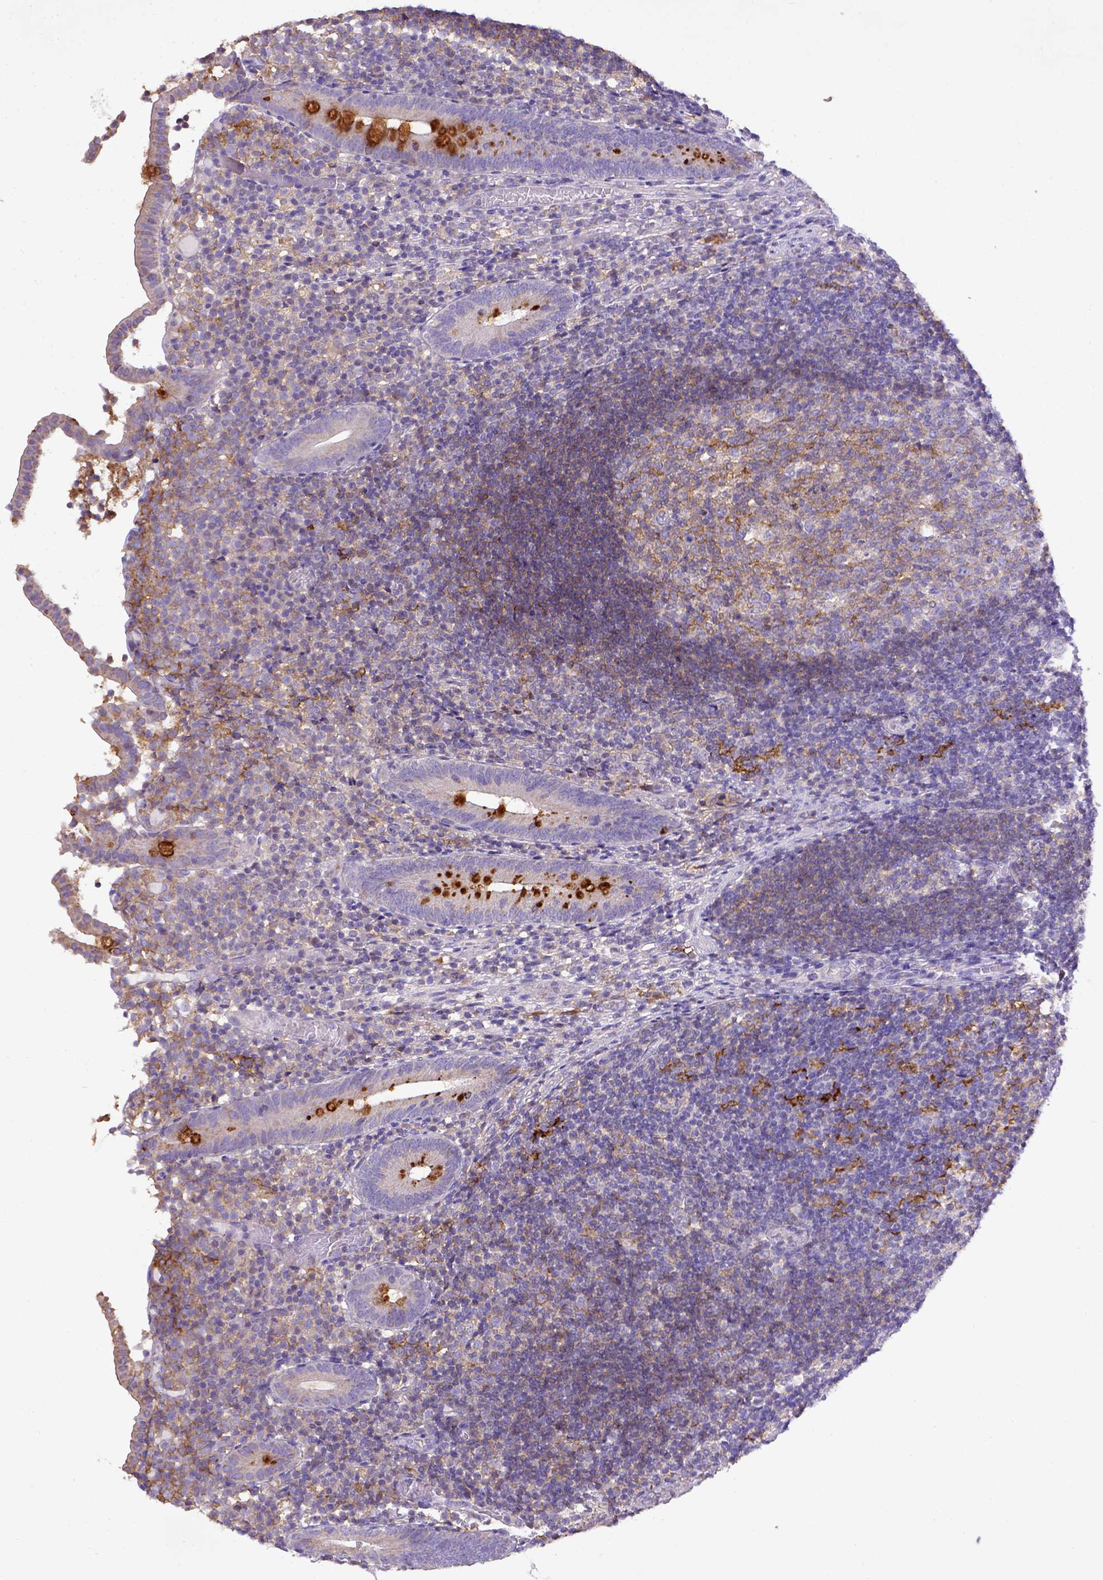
{"staining": {"intensity": "moderate", "quantity": "25%-75%", "location": "cytoplasmic/membranous"}, "tissue": "appendix", "cell_type": "Glandular cells", "image_type": "normal", "snomed": [{"axis": "morphology", "description": "Normal tissue, NOS"}, {"axis": "topography", "description": "Appendix"}], "caption": "Immunohistochemistry (IHC) (DAB) staining of unremarkable appendix shows moderate cytoplasmic/membranous protein staining in approximately 25%-75% of glandular cells.", "gene": "CD40", "patient": {"sex": "female", "age": 32}}